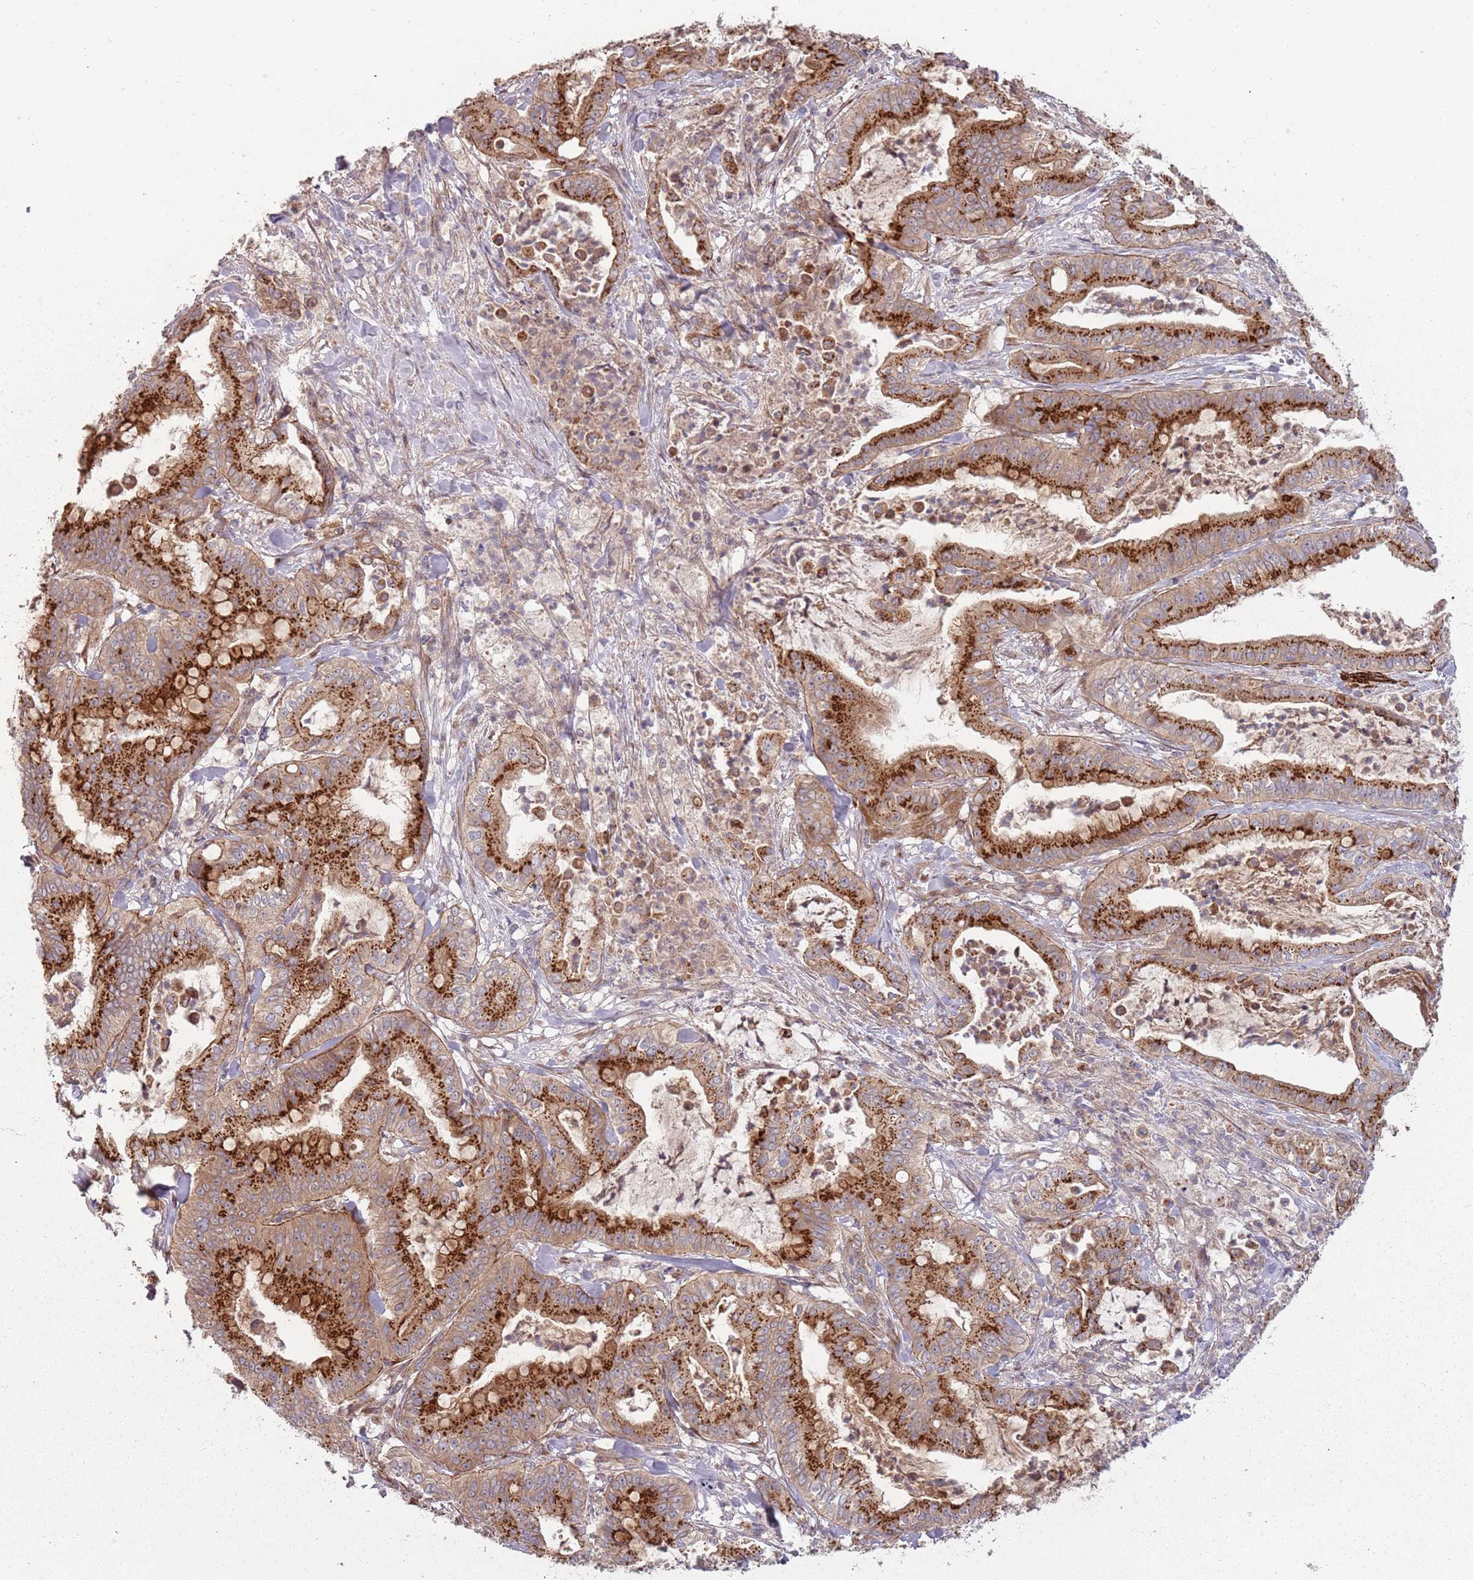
{"staining": {"intensity": "strong", "quantity": ">75%", "location": "cytoplasmic/membranous"}, "tissue": "pancreatic cancer", "cell_type": "Tumor cells", "image_type": "cancer", "snomed": [{"axis": "morphology", "description": "Adenocarcinoma, NOS"}, {"axis": "topography", "description": "Pancreas"}], "caption": "The histopathology image displays staining of pancreatic cancer (adenocarcinoma), revealing strong cytoplasmic/membranous protein positivity (brown color) within tumor cells.", "gene": "PLD6", "patient": {"sex": "male", "age": 71}}